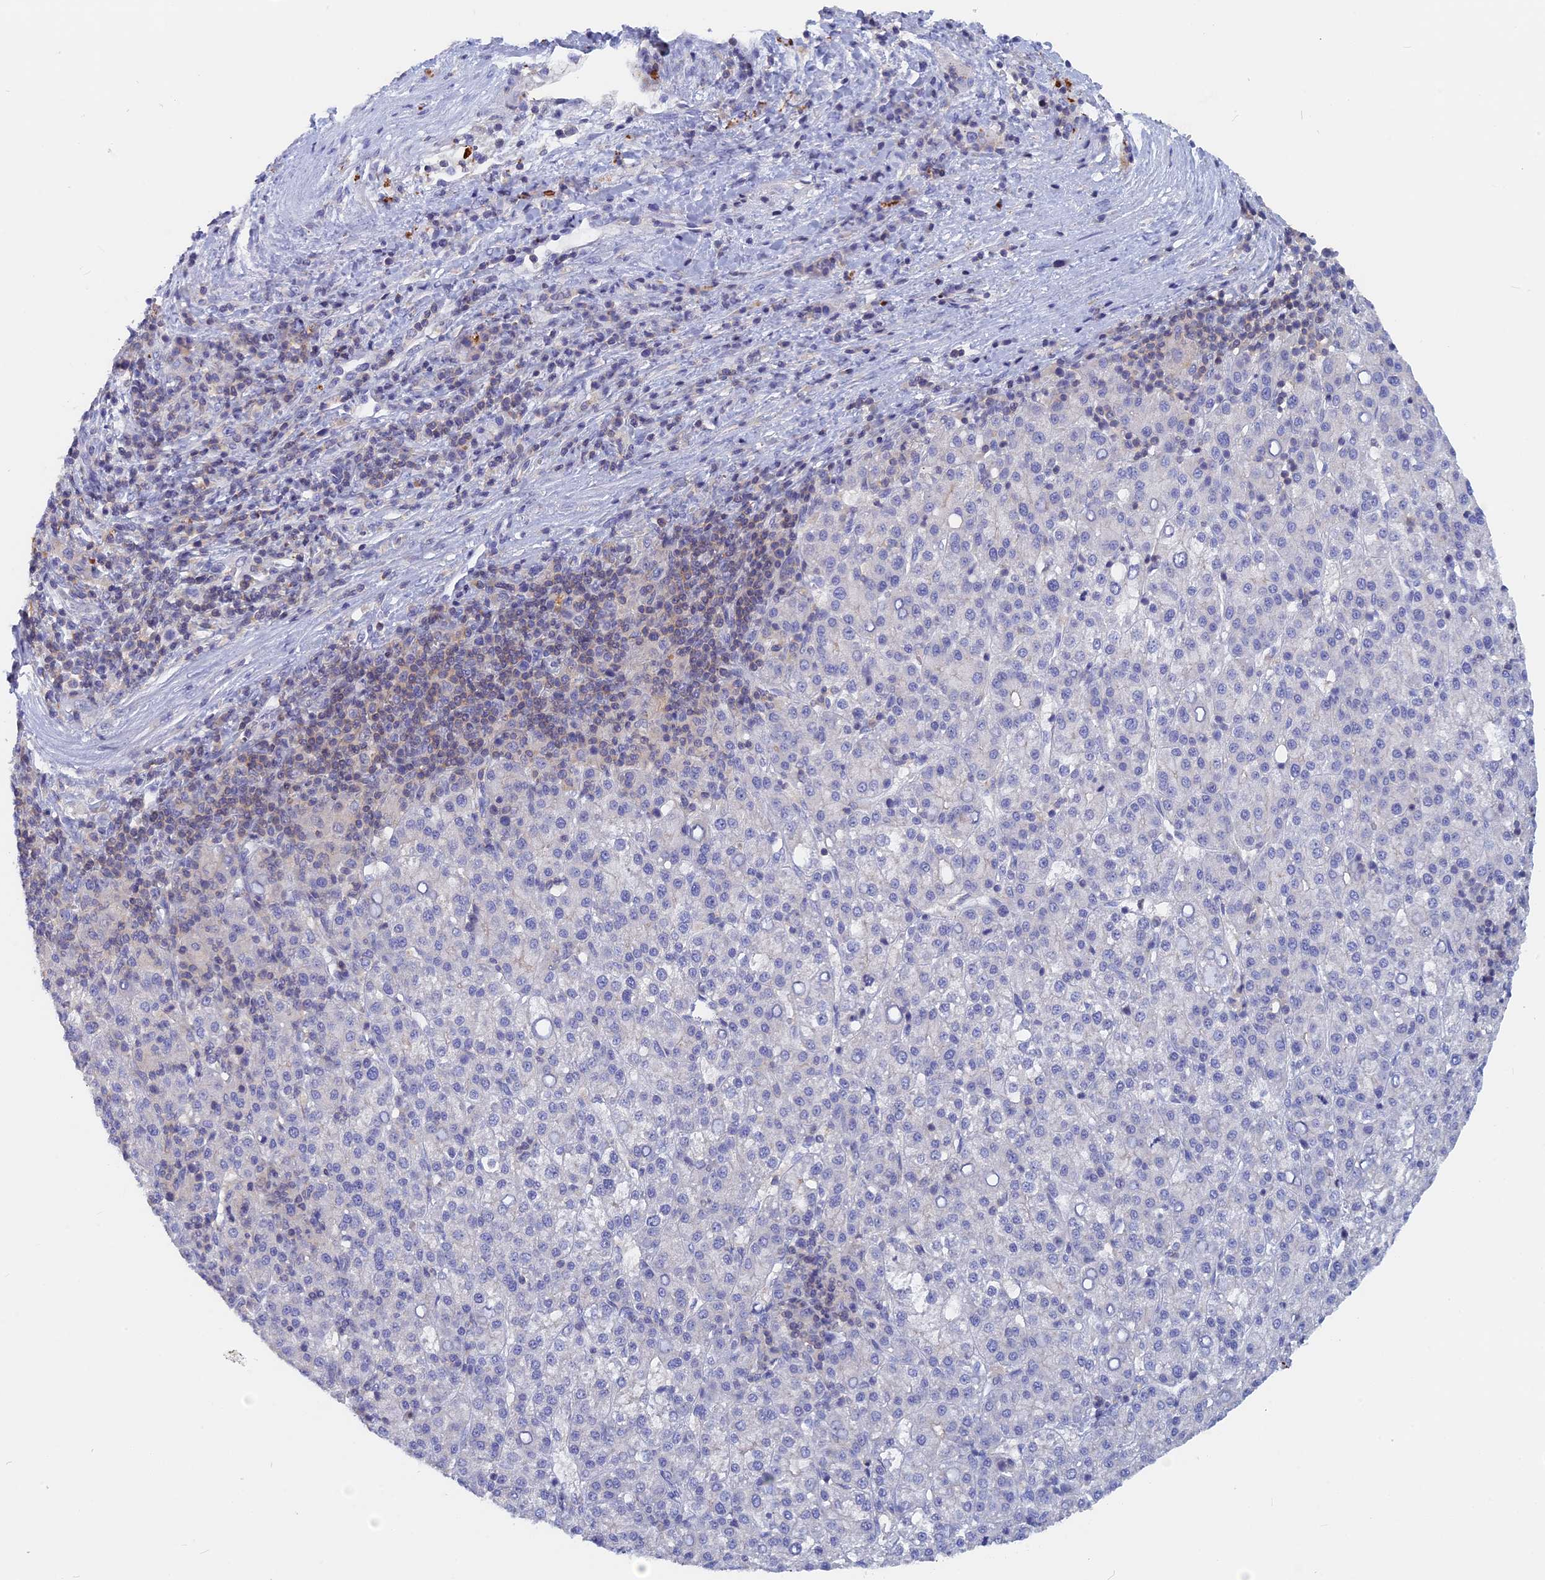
{"staining": {"intensity": "negative", "quantity": "none", "location": "none"}, "tissue": "liver cancer", "cell_type": "Tumor cells", "image_type": "cancer", "snomed": [{"axis": "morphology", "description": "Carcinoma, Hepatocellular, NOS"}, {"axis": "topography", "description": "Liver"}], "caption": "Hepatocellular carcinoma (liver) was stained to show a protein in brown. There is no significant positivity in tumor cells.", "gene": "ACP7", "patient": {"sex": "female", "age": 58}}